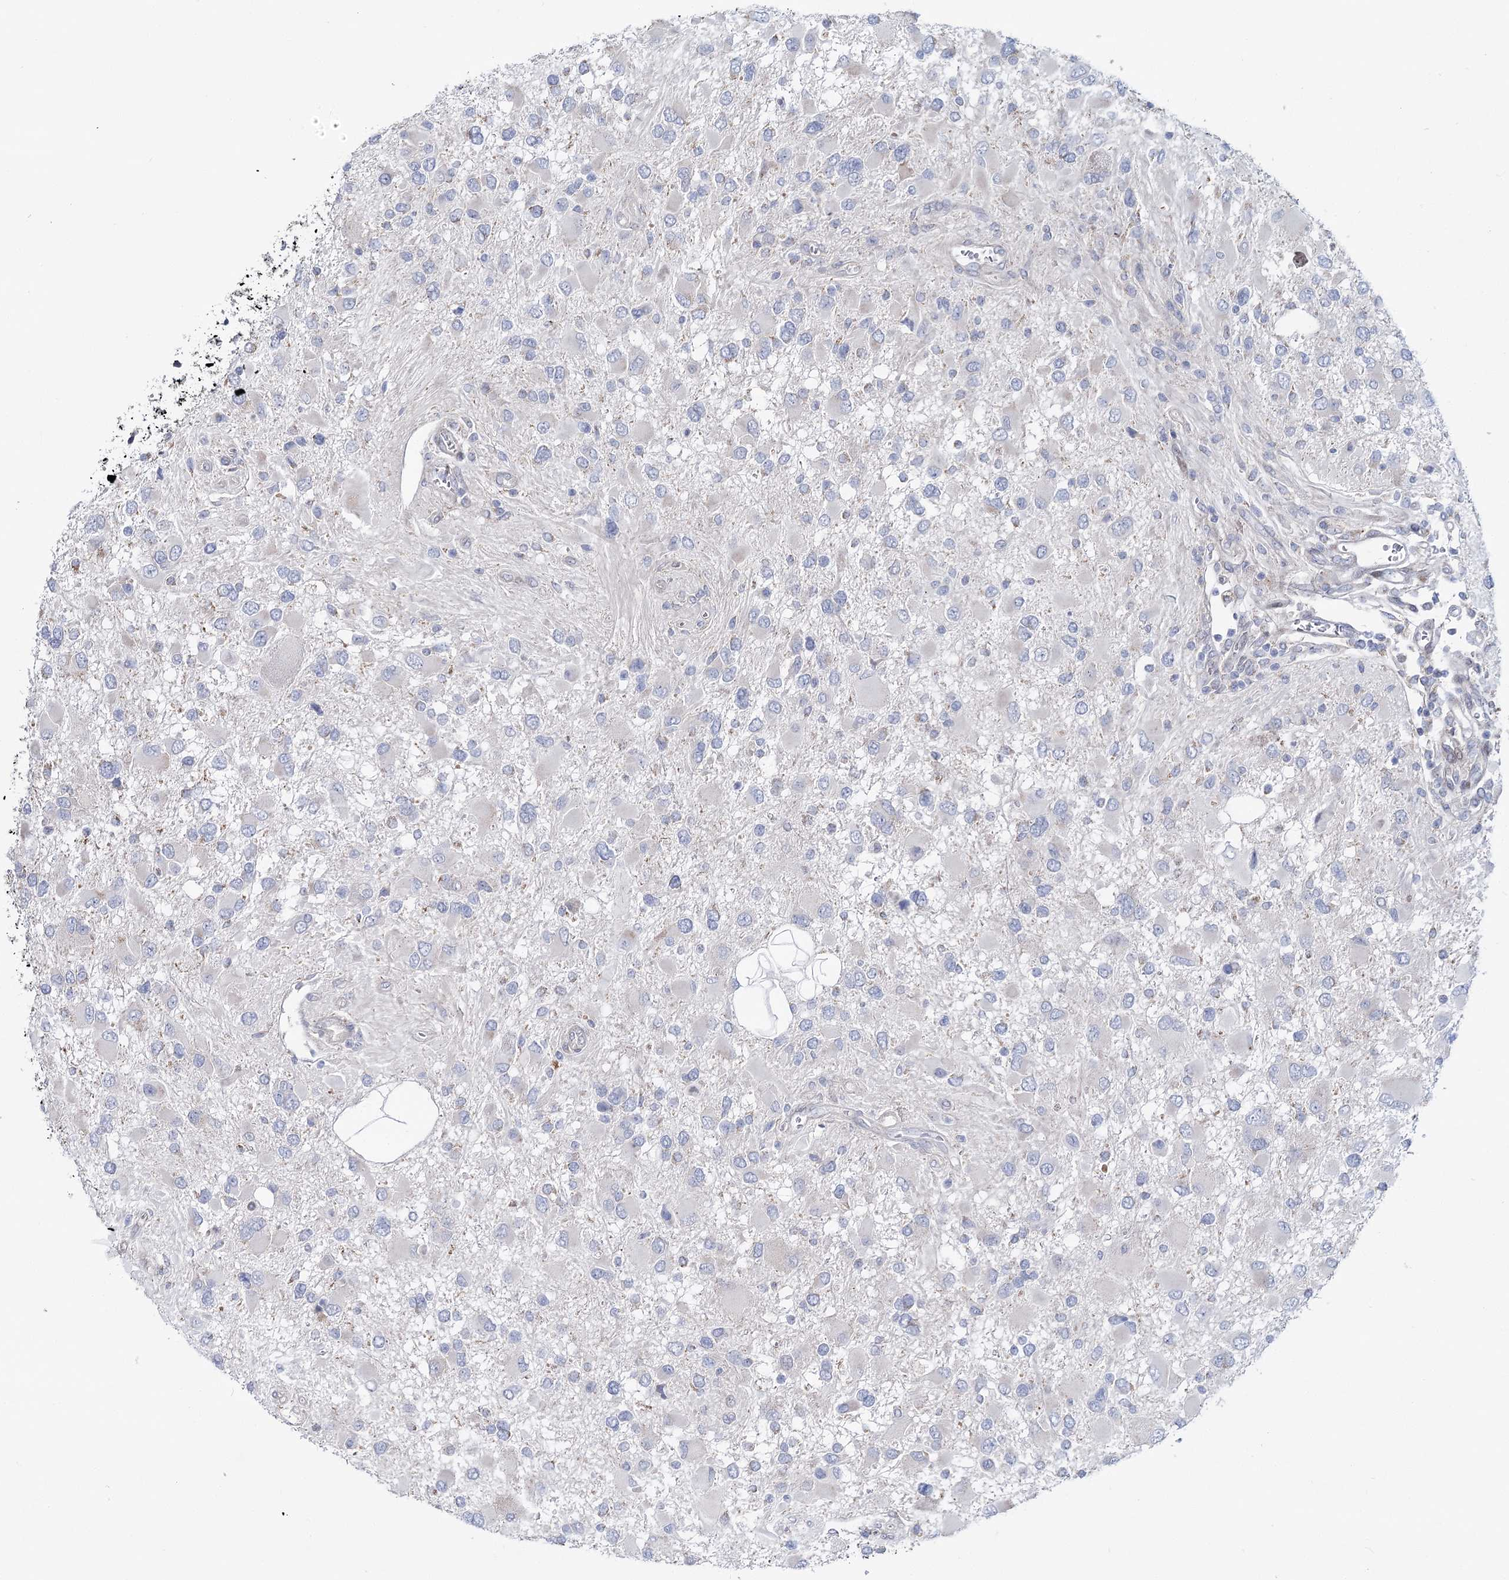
{"staining": {"intensity": "negative", "quantity": "none", "location": "none"}, "tissue": "glioma", "cell_type": "Tumor cells", "image_type": "cancer", "snomed": [{"axis": "morphology", "description": "Glioma, malignant, High grade"}, {"axis": "topography", "description": "Brain"}], "caption": "Tumor cells show no significant positivity in glioma.", "gene": "CPLANE1", "patient": {"sex": "male", "age": 53}}